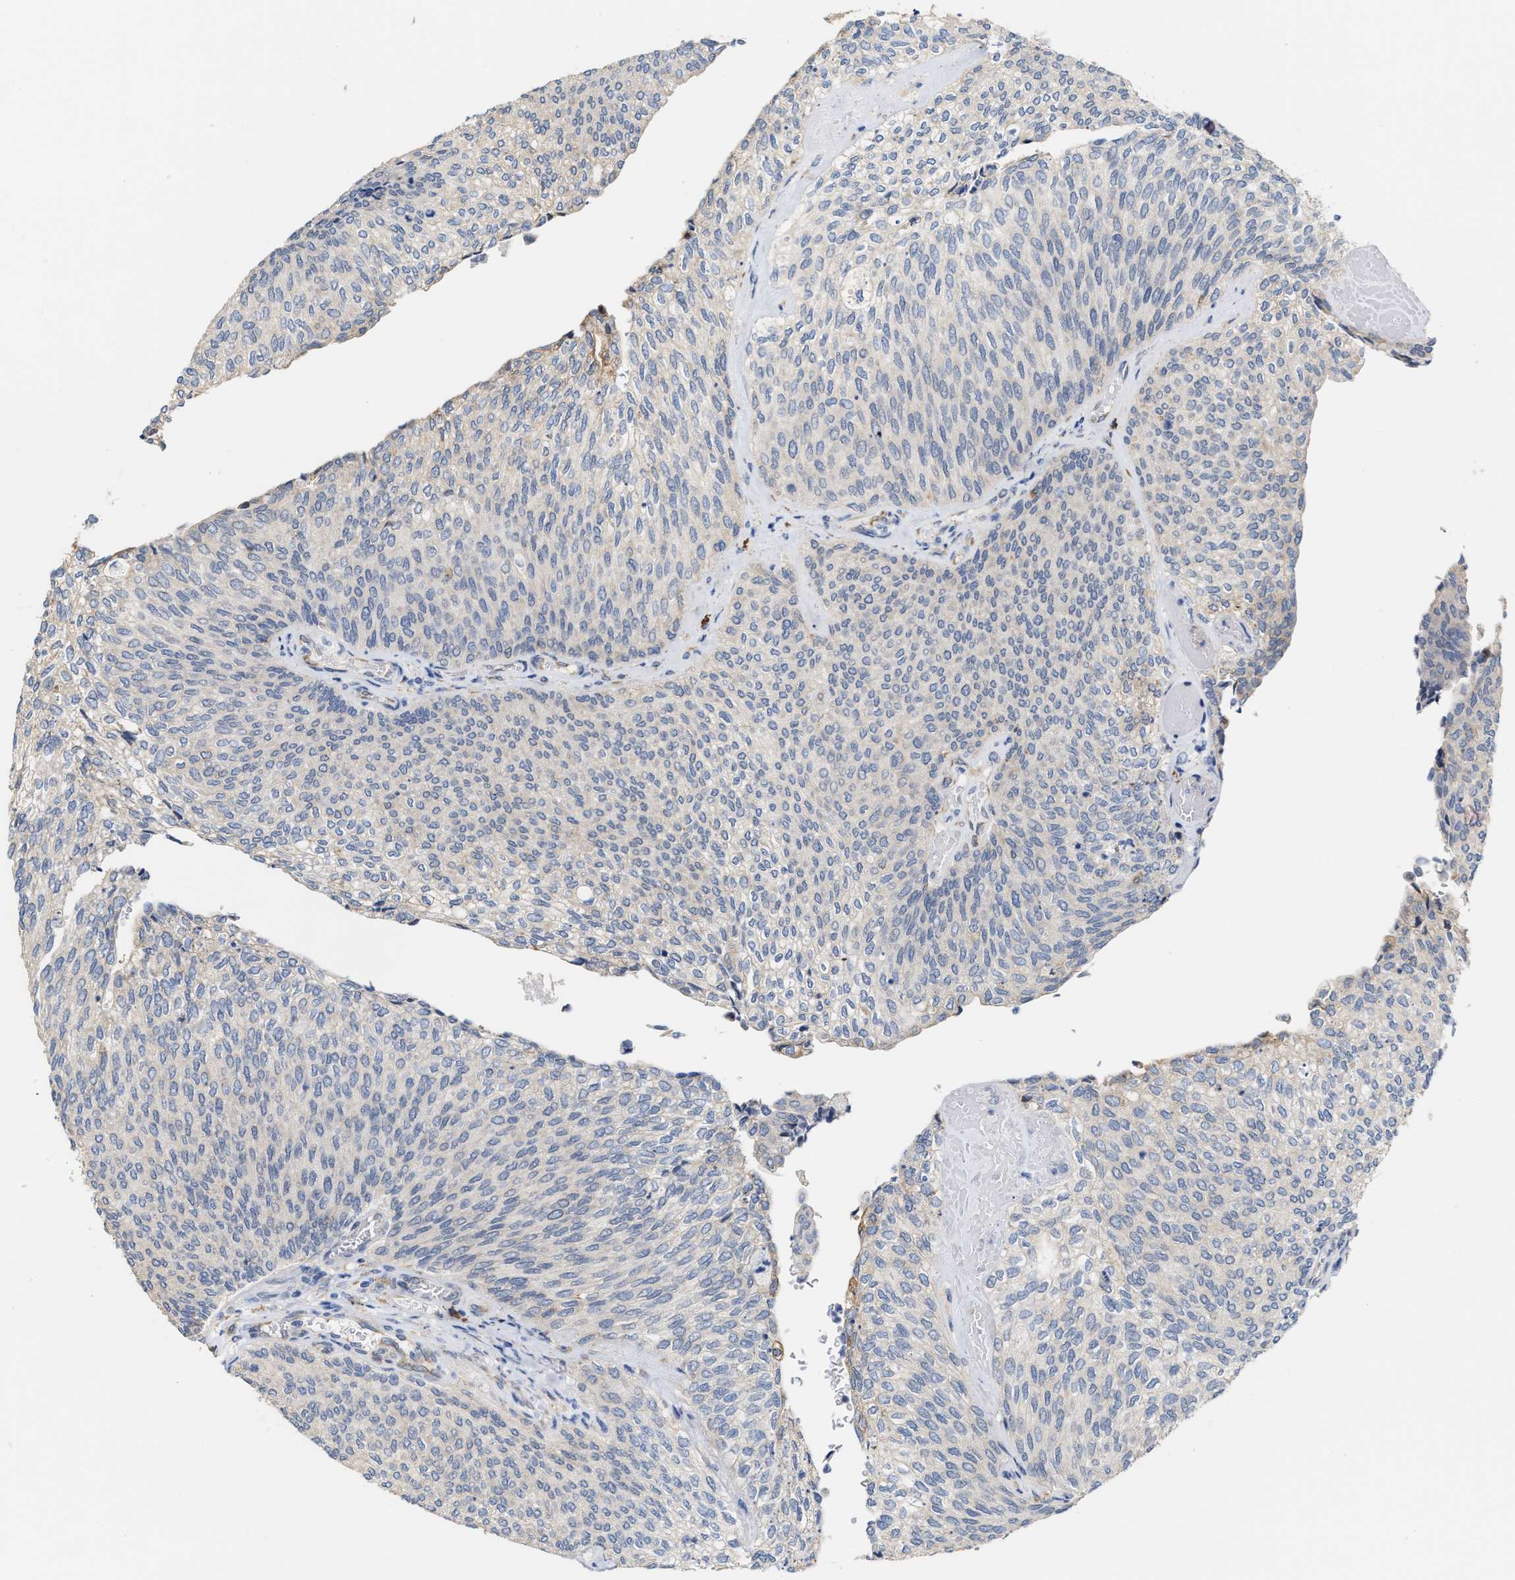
{"staining": {"intensity": "negative", "quantity": "none", "location": "none"}, "tissue": "urothelial cancer", "cell_type": "Tumor cells", "image_type": "cancer", "snomed": [{"axis": "morphology", "description": "Urothelial carcinoma, Low grade"}, {"axis": "topography", "description": "Urinary bladder"}], "caption": "Immunohistochemistry (IHC) histopathology image of neoplastic tissue: low-grade urothelial carcinoma stained with DAB shows no significant protein staining in tumor cells. Brightfield microscopy of IHC stained with DAB (brown) and hematoxylin (blue), captured at high magnification.", "gene": "RYR2", "patient": {"sex": "female", "age": 79}}